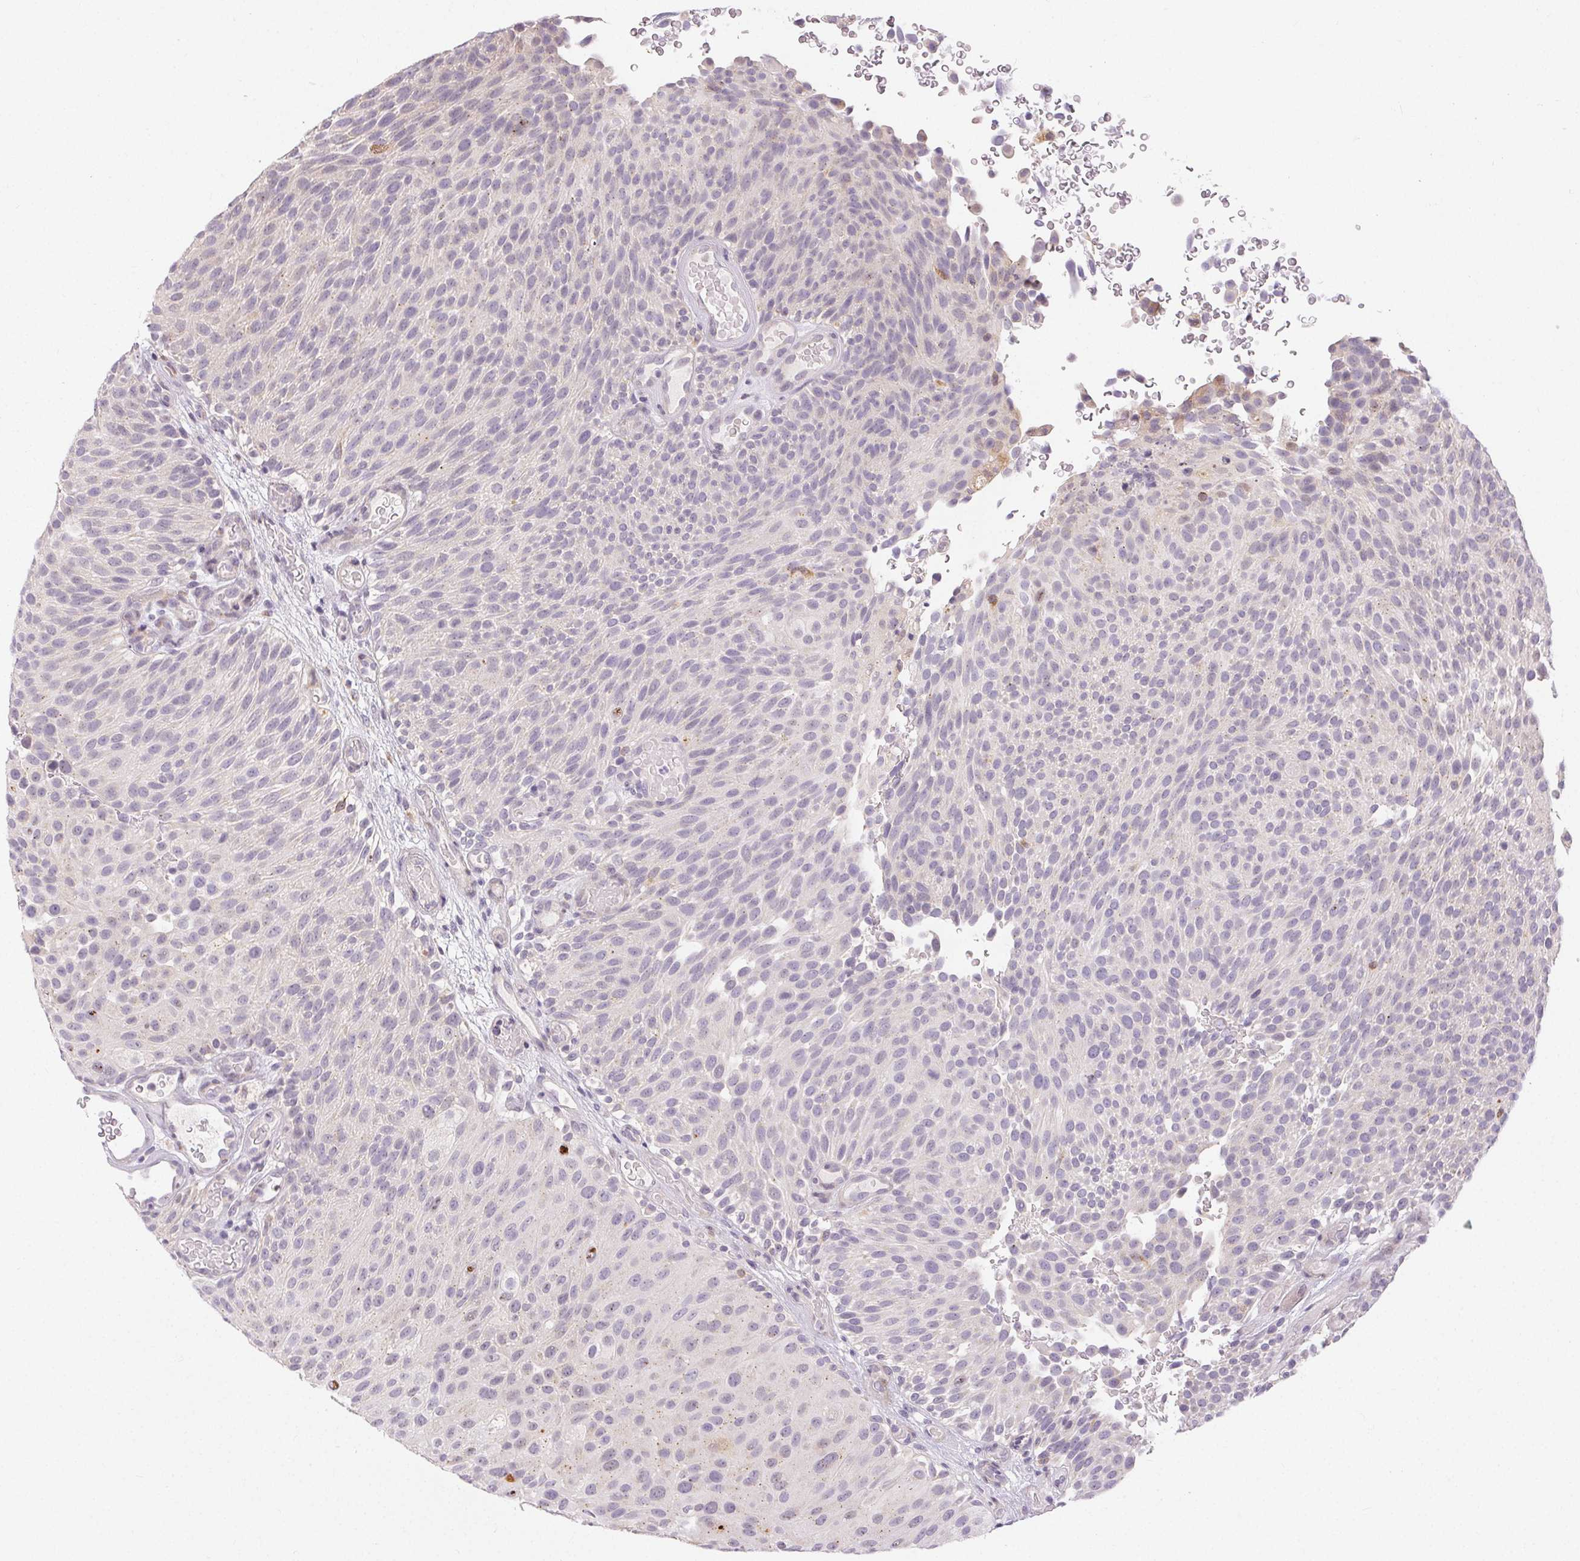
{"staining": {"intensity": "negative", "quantity": "none", "location": "none"}, "tissue": "urothelial cancer", "cell_type": "Tumor cells", "image_type": "cancer", "snomed": [{"axis": "morphology", "description": "Urothelial carcinoma, Low grade"}, {"axis": "topography", "description": "Urinary bladder"}], "caption": "Urothelial cancer was stained to show a protein in brown. There is no significant positivity in tumor cells.", "gene": "RPGRIP1", "patient": {"sex": "male", "age": 78}}